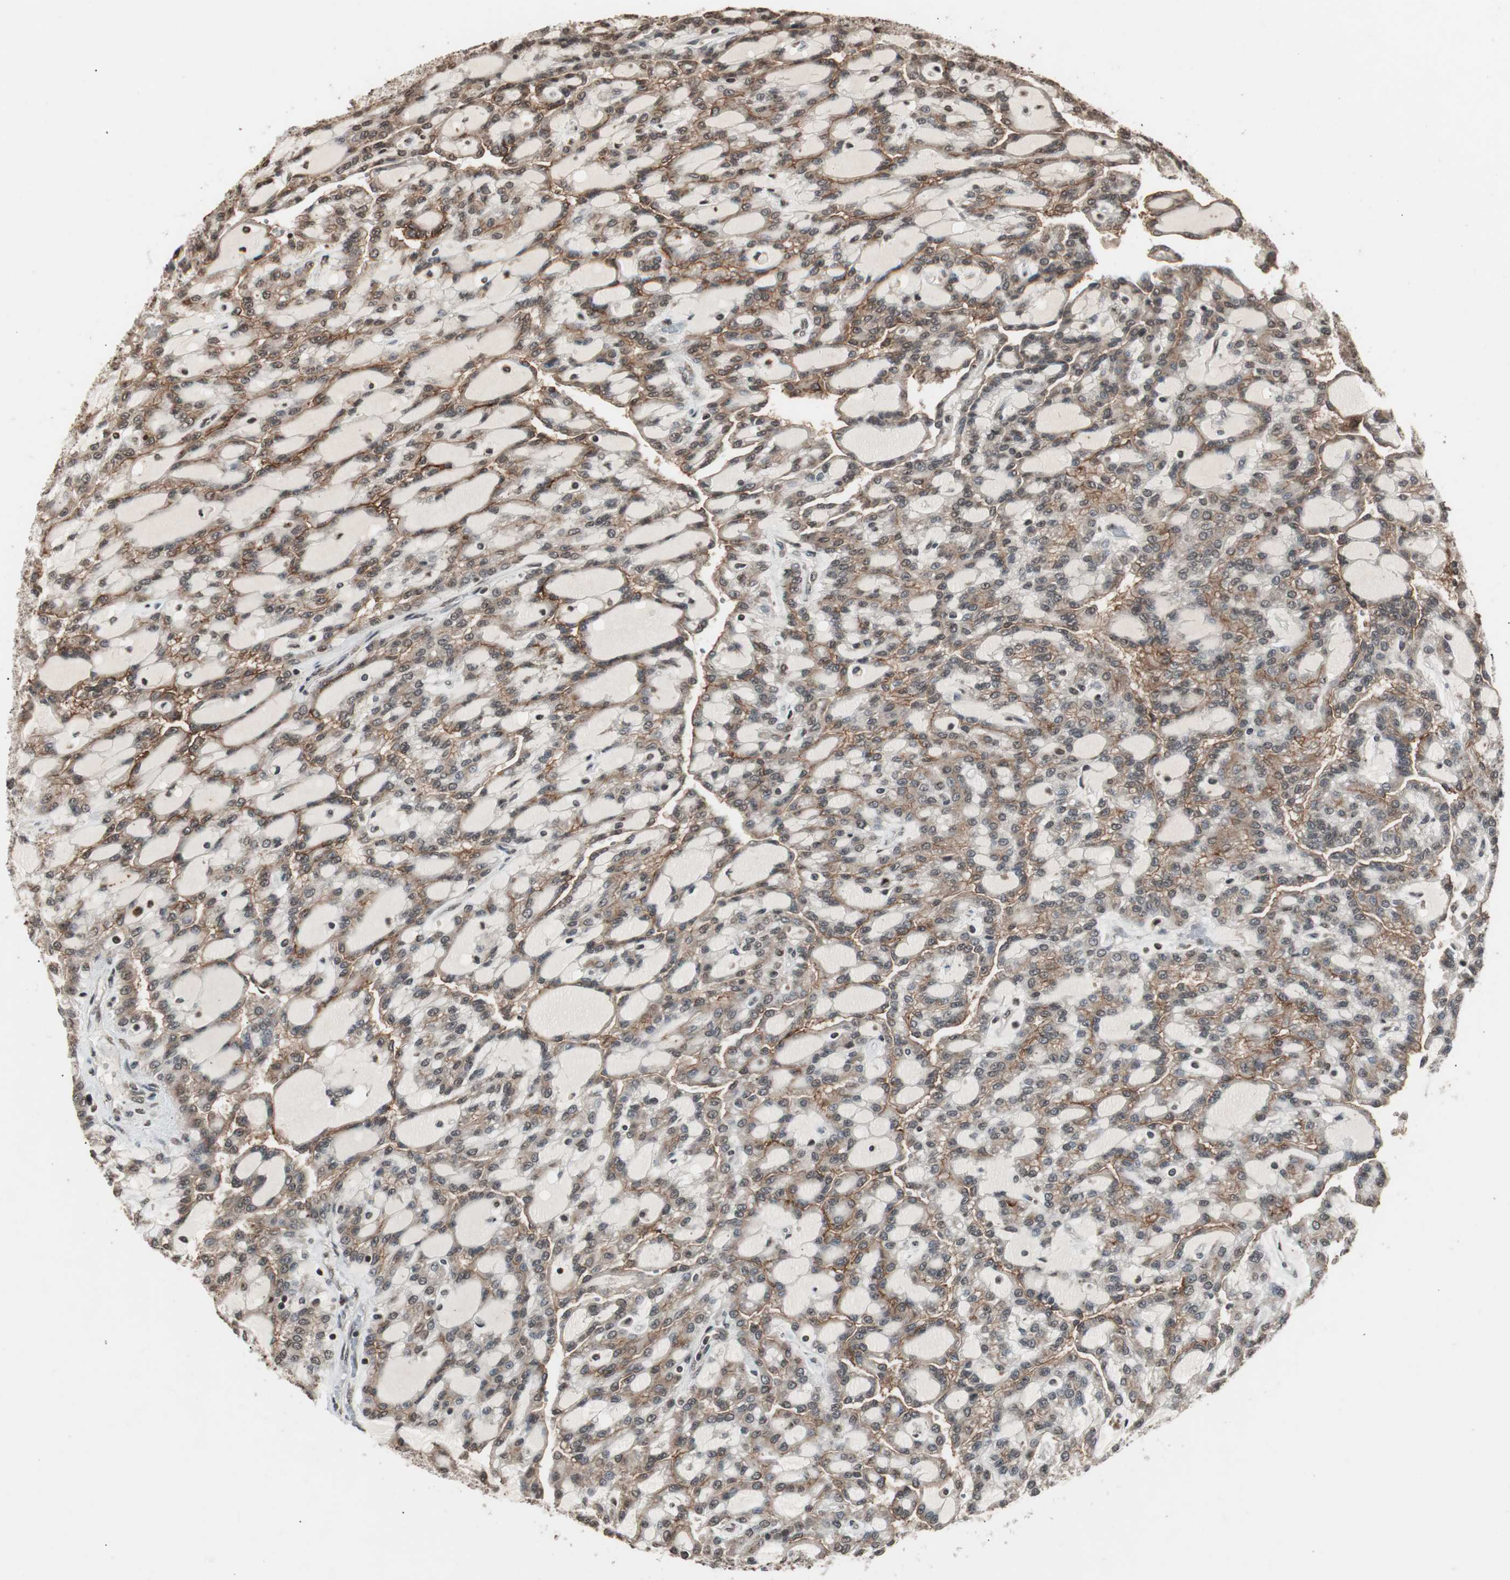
{"staining": {"intensity": "weak", "quantity": ">75%", "location": "cytoplasmic/membranous"}, "tissue": "renal cancer", "cell_type": "Tumor cells", "image_type": "cancer", "snomed": [{"axis": "morphology", "description": "Adenocarcinoma, NOS"}, {"axis": "topography", "description": "Kidney"}], "caption": "Weak cytoplasmic/membranous protein positivity is seen in about >75% of tumor cells in renal cancer (adenocarcinoma). (DAB (3,3'-diaminobenzidine) IHC, brown staining for protein, blue staining for nuclei).", "gene": "ZFC3H1", "patient": {"sex": "male", "age": 63}}